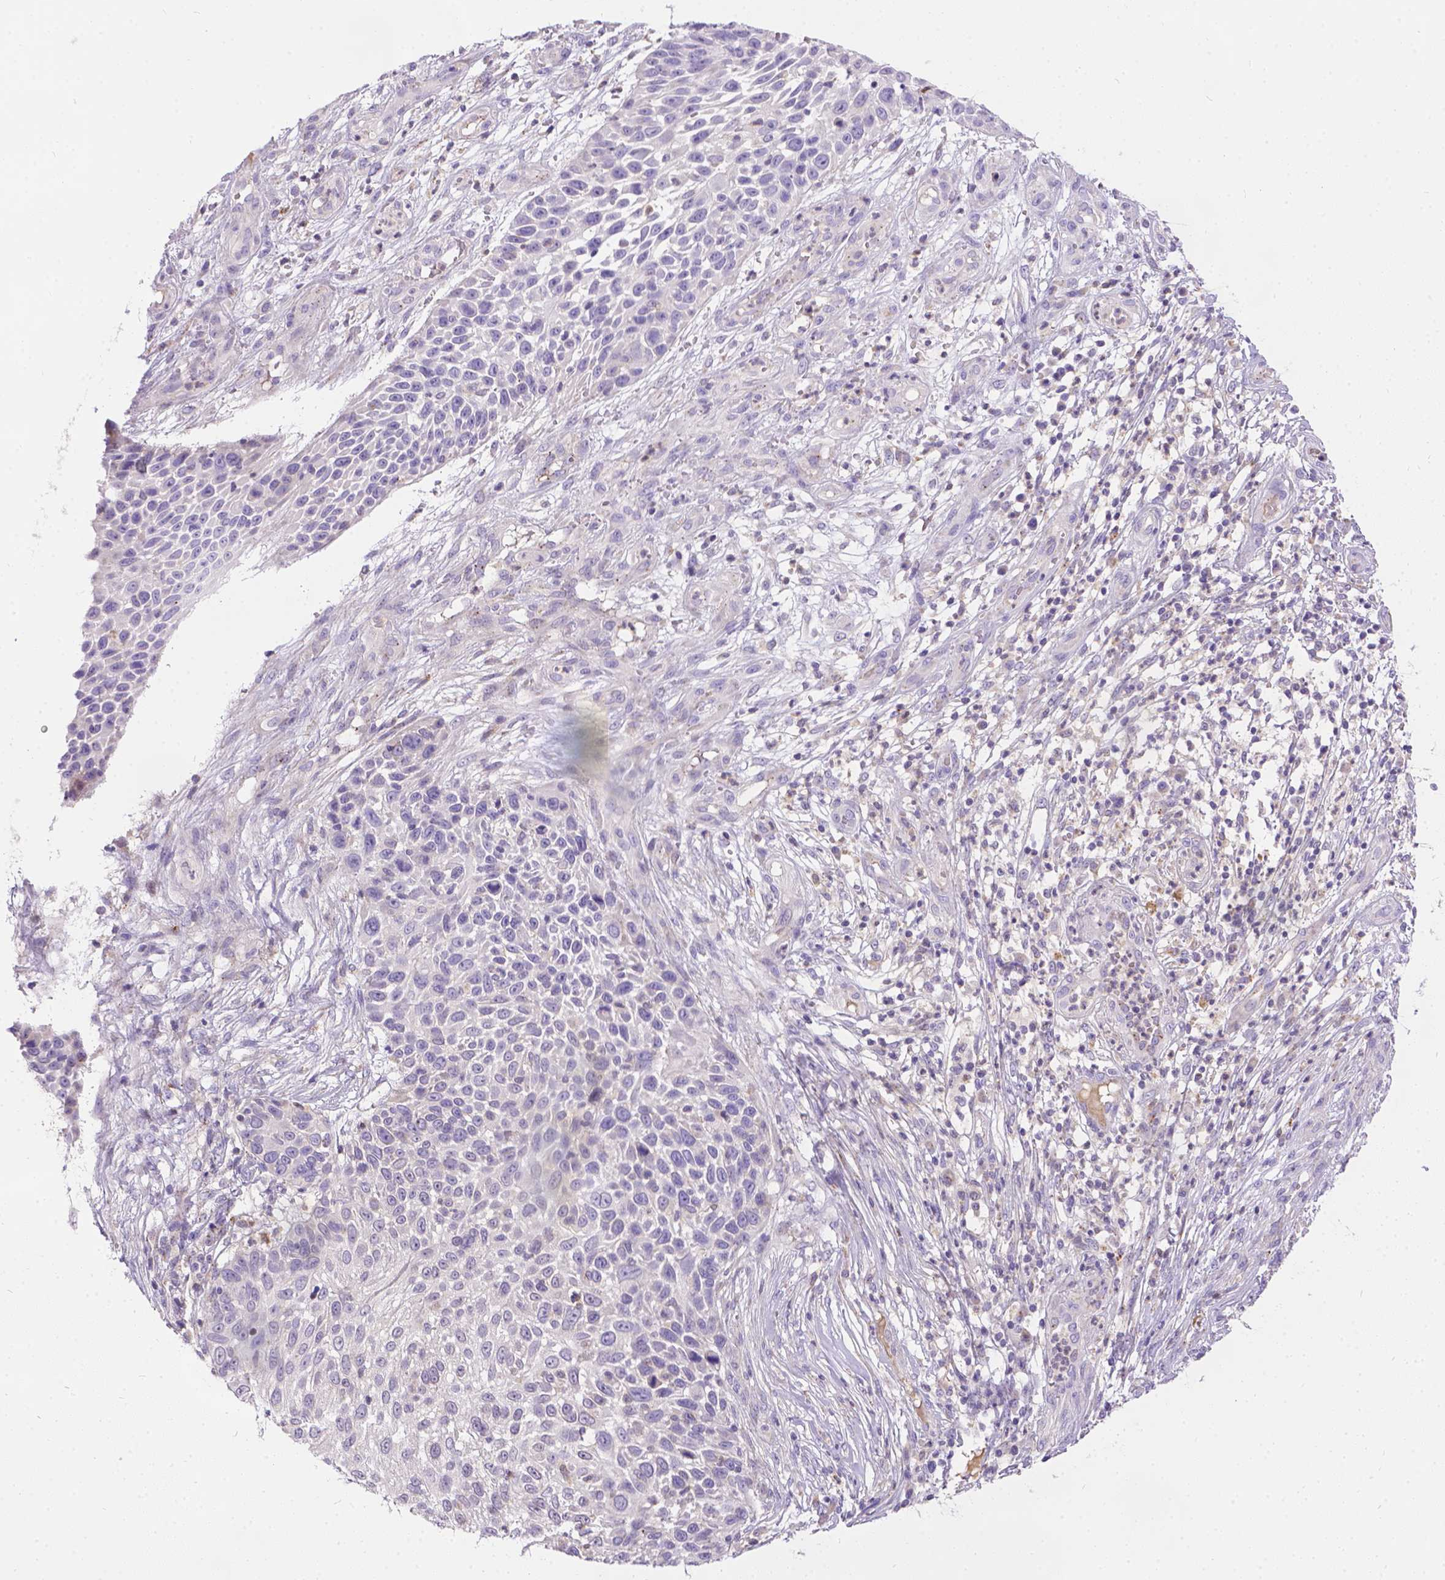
{"staining": {"intensity": "negative", "quantity": "none", "location": "none"}, "tissue": "skin cancer", "cell_type": "Tumor cells", "image_type": "cancer", "snomed": [{"axis": "morphology", "description": "Squamous cell carcinoma, NOS"}, {"axis": "topography", "description": "Skin"}], "caption": "Tumor cells show no significant staining in skin cancer (squamous cell carcinoma).", "gene": "TM4SF18", "patient": {"sex": "male", "age": 92}}